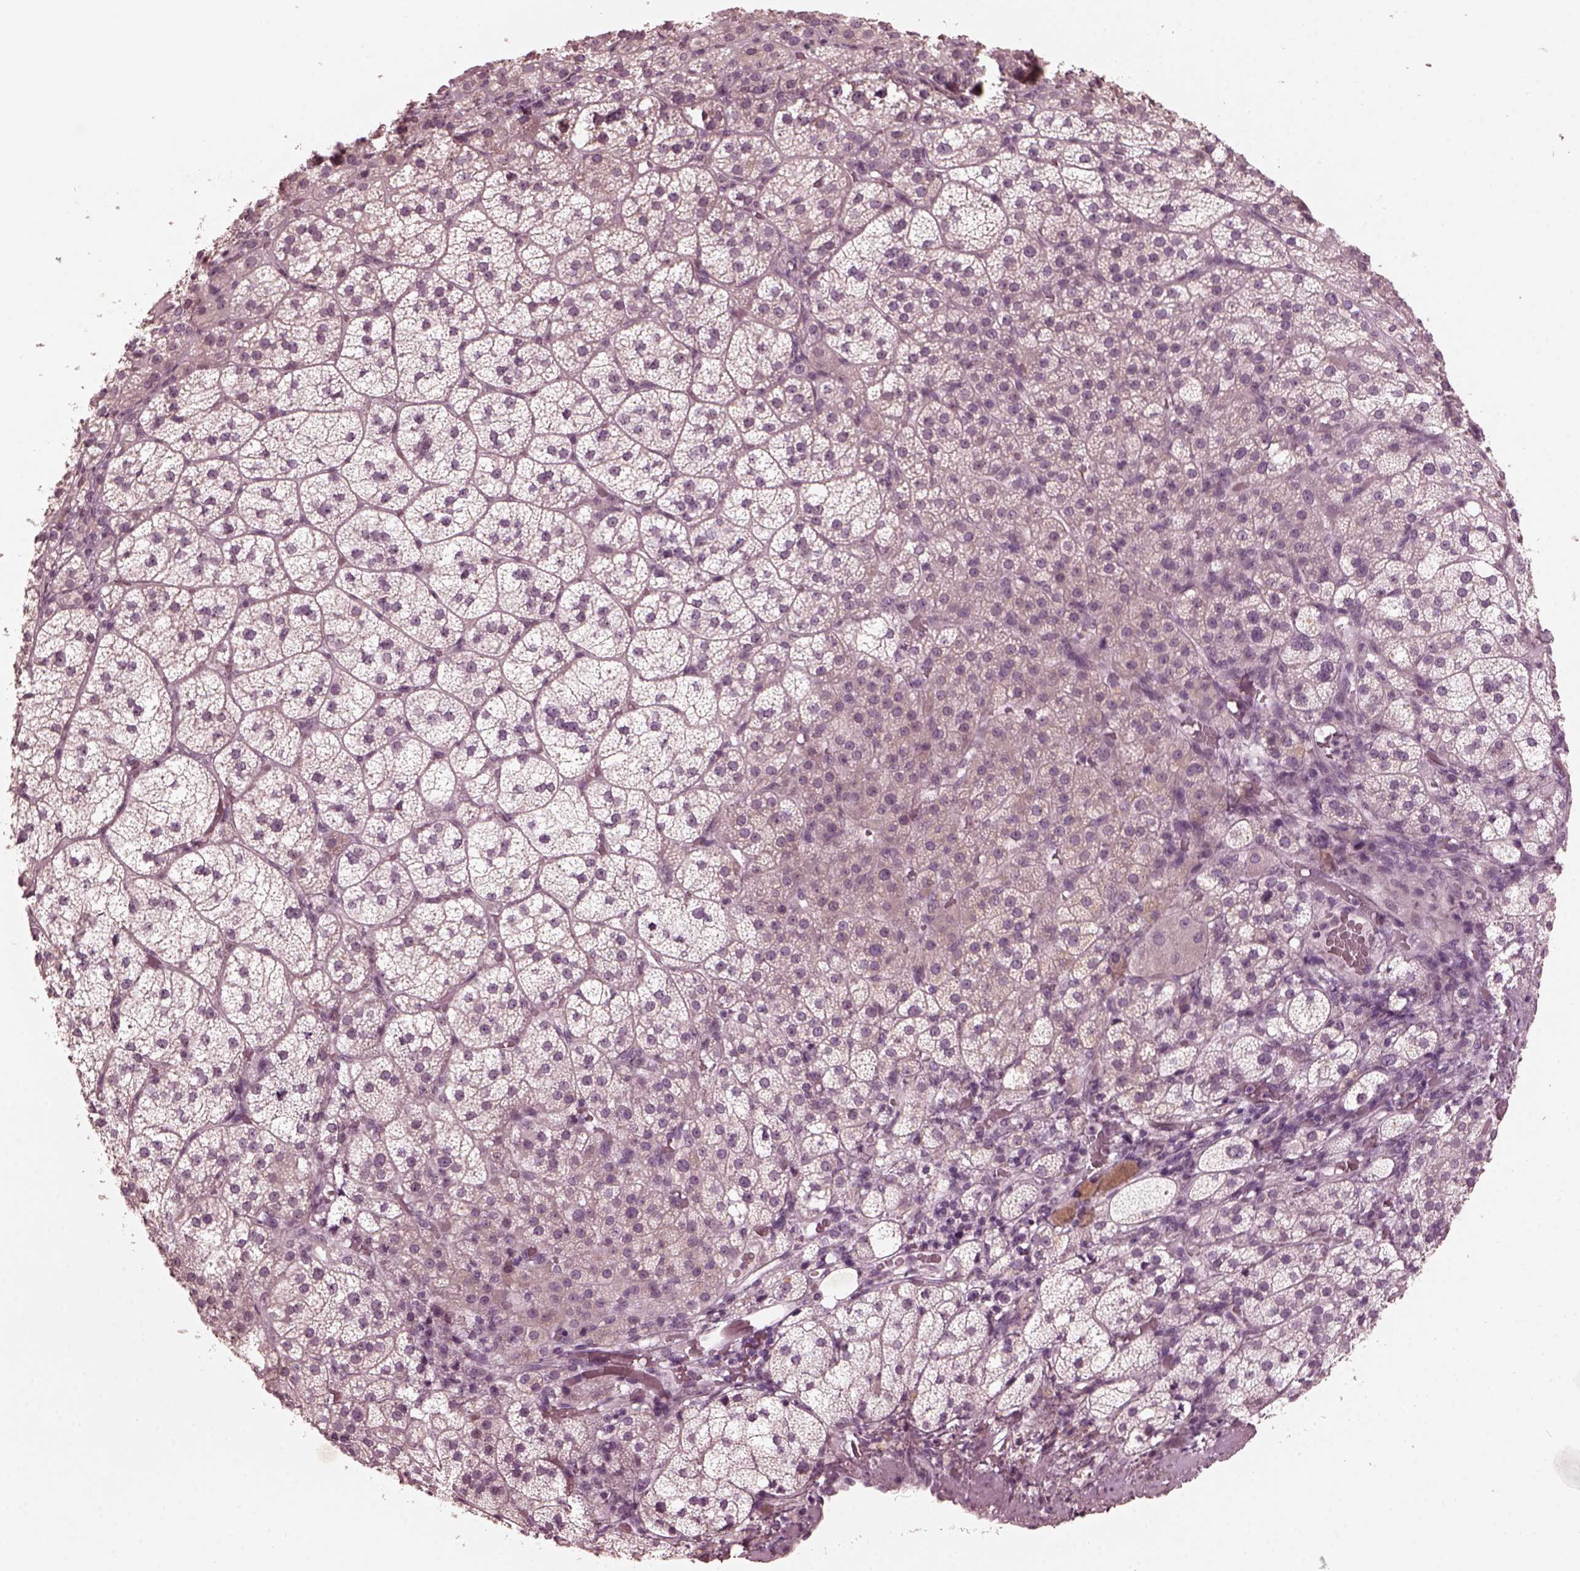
{"staining": {"intensity": "weak", "quantity": "<25%", "location": "cytoplasmic/membranous"}, "tissue": "adrenal gland", "cell_type": "Glandular cells", "image_type": "normal", "snomed": [{"axis": "morphology", "description": "Normal tissue, NOS"}, {"axis": "topography", "description": "Adrenal gland"}], "caption": "The micrograph shows no staining of glandular cells in benign adrenal gland. (IHC, brightfield microscopy, high magnification).", "gene": "RCVRN", "patient": {"sex": "female", "age": 60}}